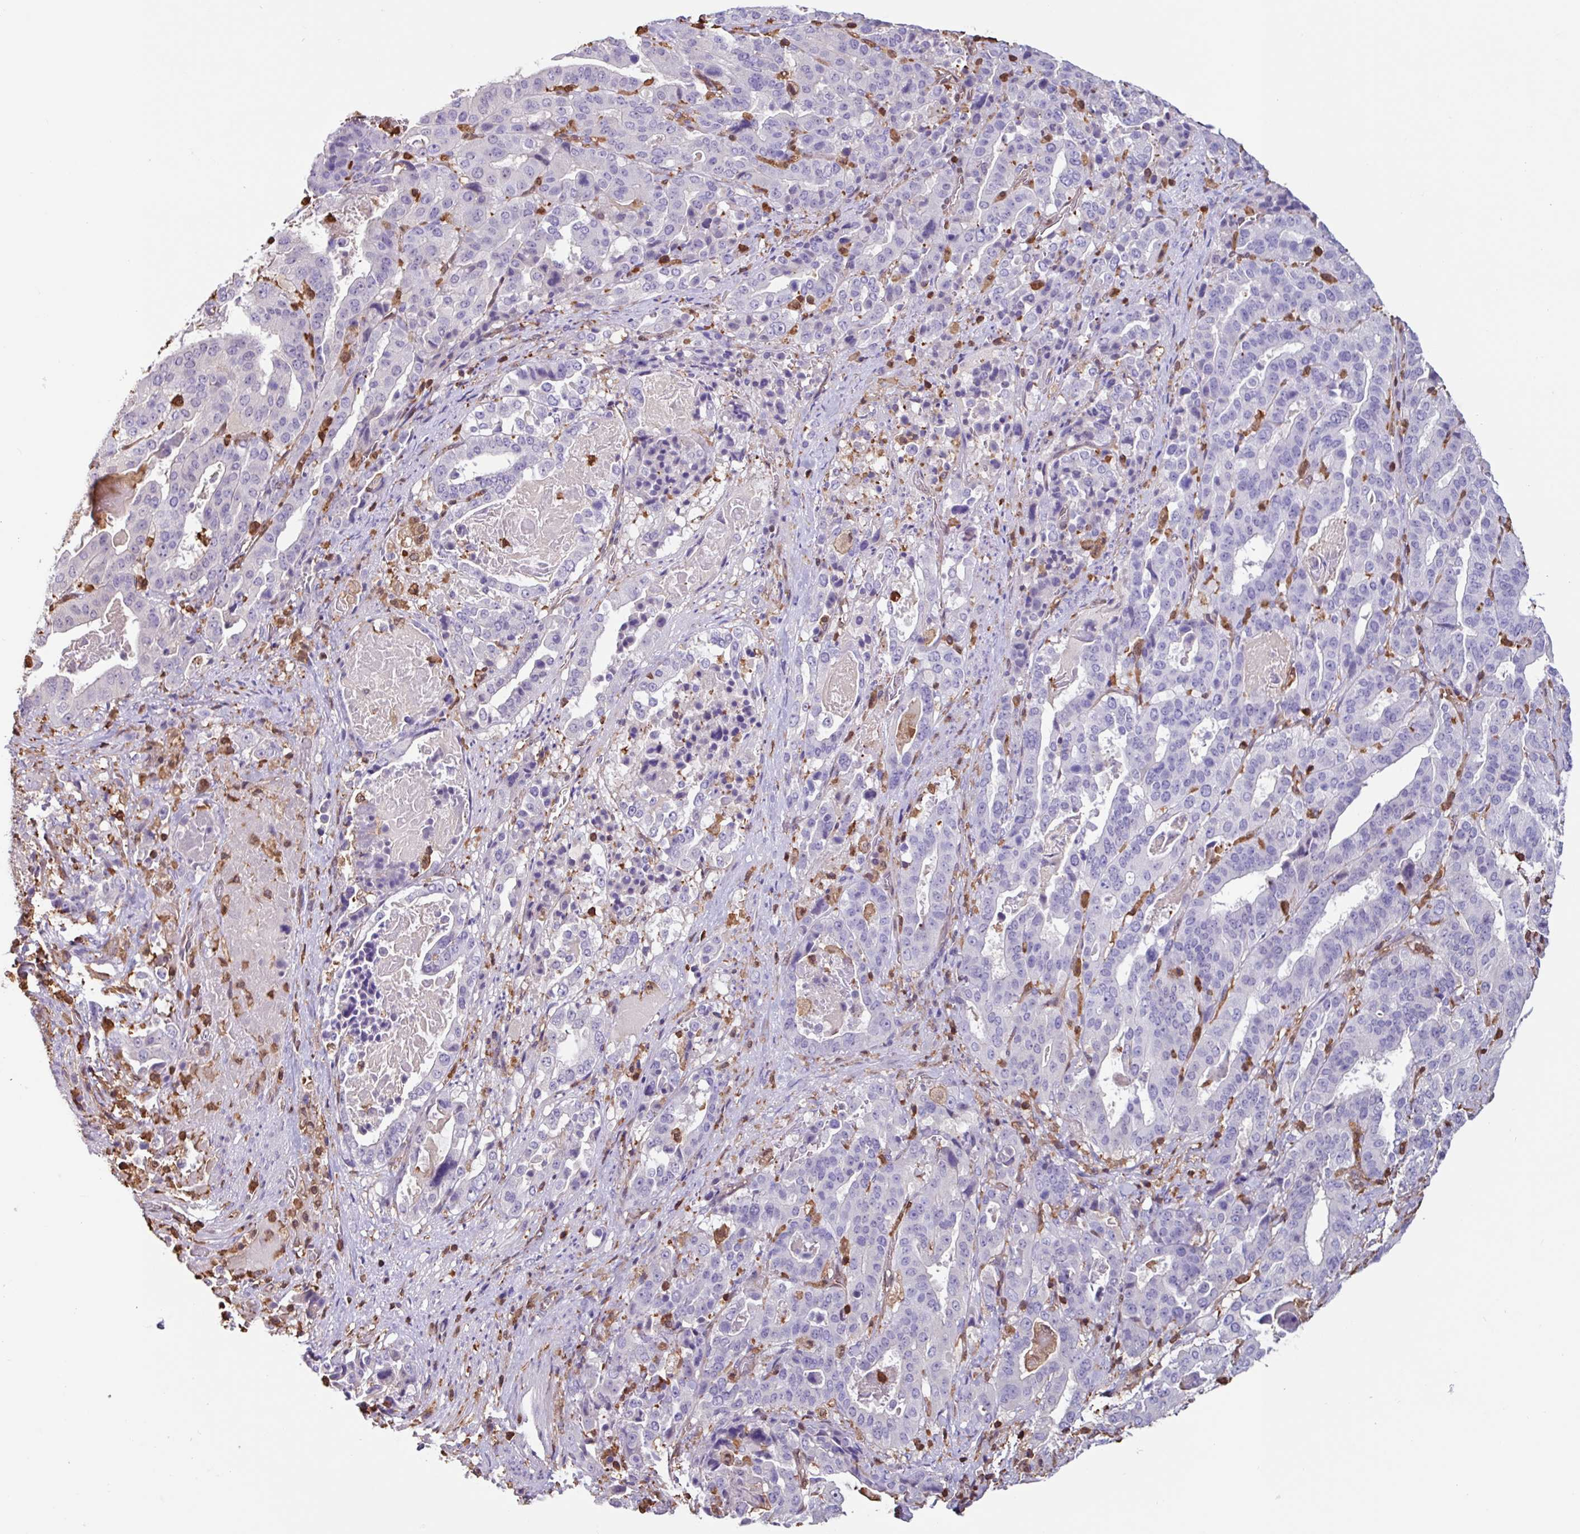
{"staining": {"intensity": "negative", "quantity": "none", "location": "none"}, "tissue": "stomach cancer", "cell_type": "Tumor cells", "image_type": "cancer", "snomed": [{"axis": "morphology", "description": "Adenocarcinoma, NOS"}, {"axis": "topography", "description": "Stomach"}], "caption": "This is an IHC micrograph of human stomach cancer (adenocarcinoma). There is no staining in tumor cells.", "gene": "ARHGDIB", "patient": {"sex": "male", "age": 48}}